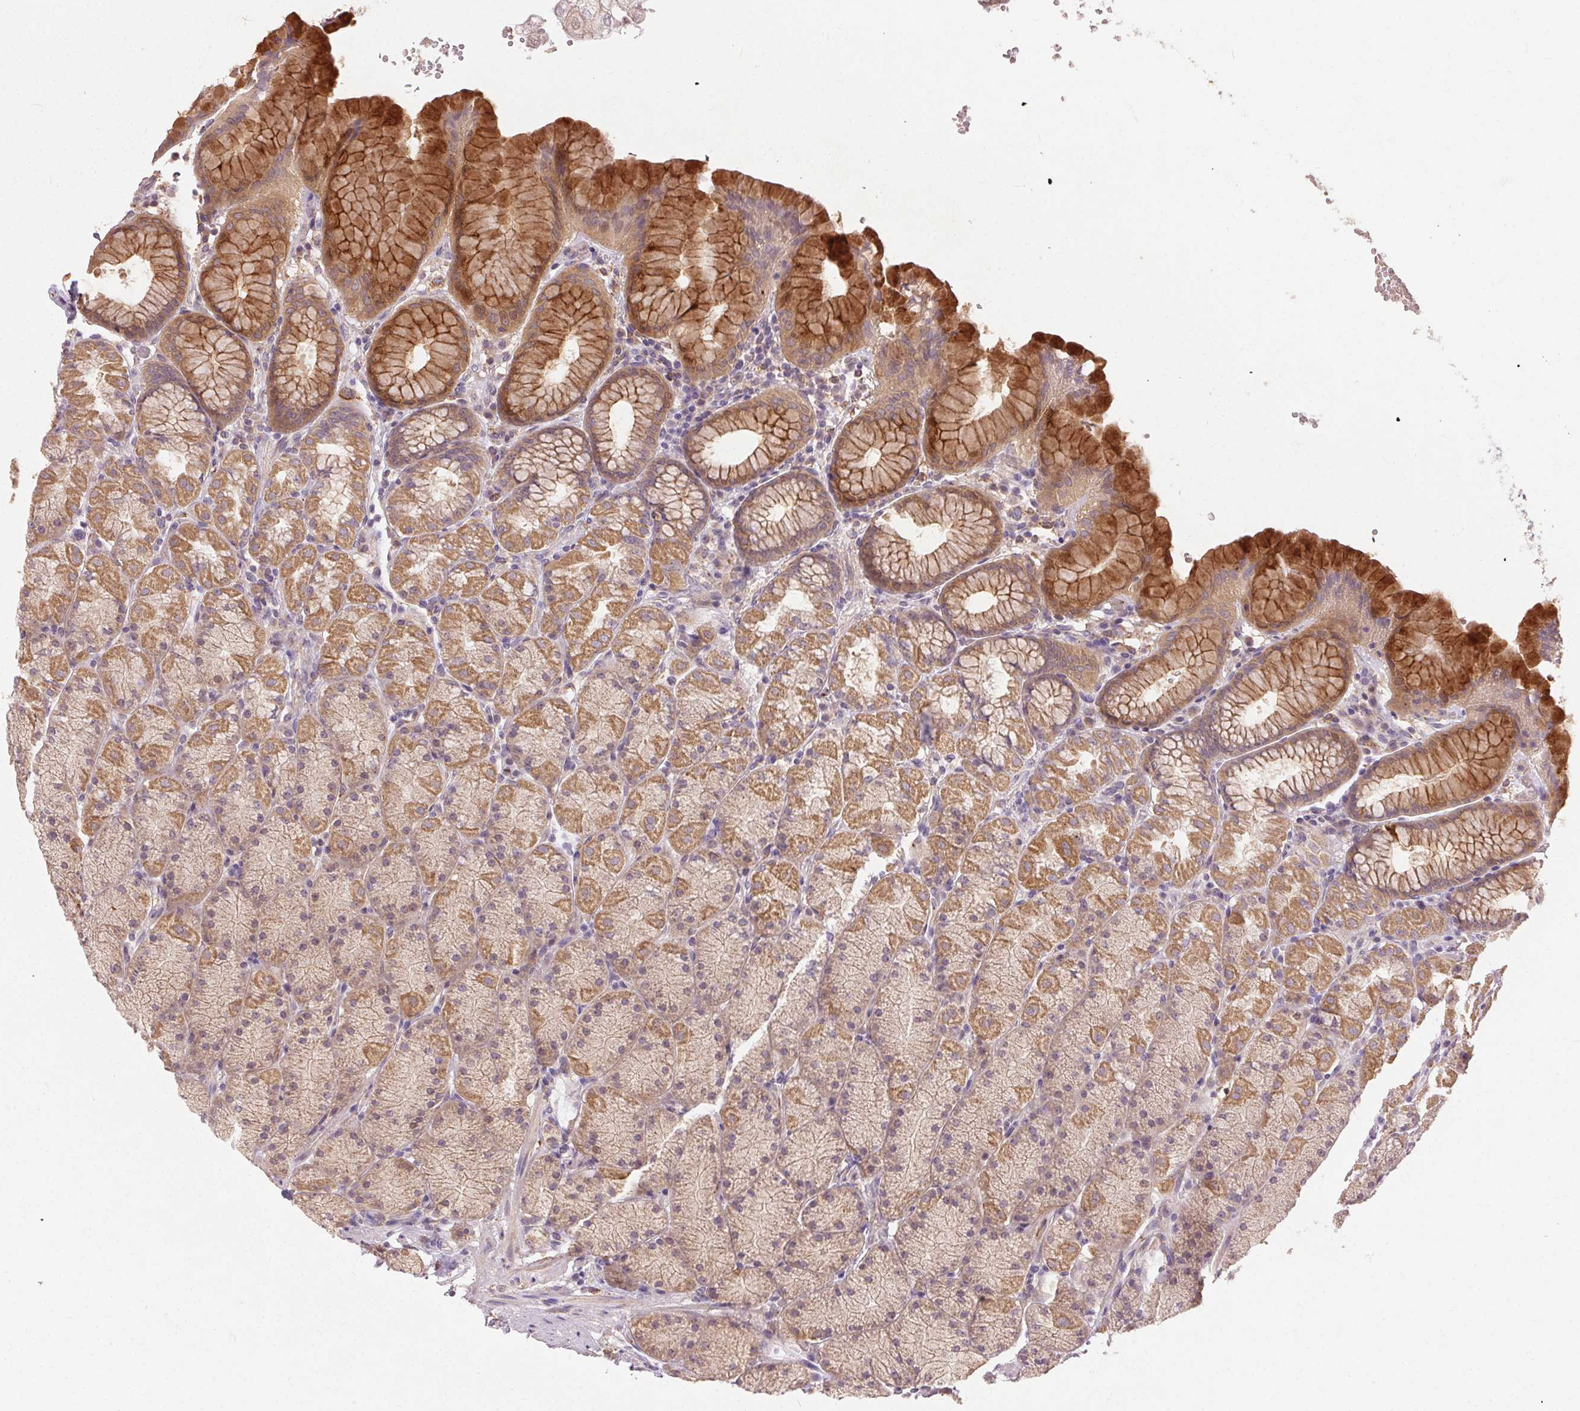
{"staining": {"intensity": "strong", "quantity": "25%-75%", "location": "cytoplasmic/membranous"}, "tissue": "stomach", "cell_type": "Glandular cells", "image_type": "normal", "snomed": [{"axis": "morphology", "description": "Normal tissue, NOS"}, {"axis": "topography", "description": "Stomach, upper"}, {"axis": "topography", "description": "Stomach"}], "caption": "The photomicrograph shows staining of normal stomach, revealing strong cytoplasmic/membranous protein positivity (brown color) within glandular cells. The protein of interest is shown in brown color, while the nuclei are stained blue.", "gene": "REP15", "patient": {"sex": "male", "age": 76}}